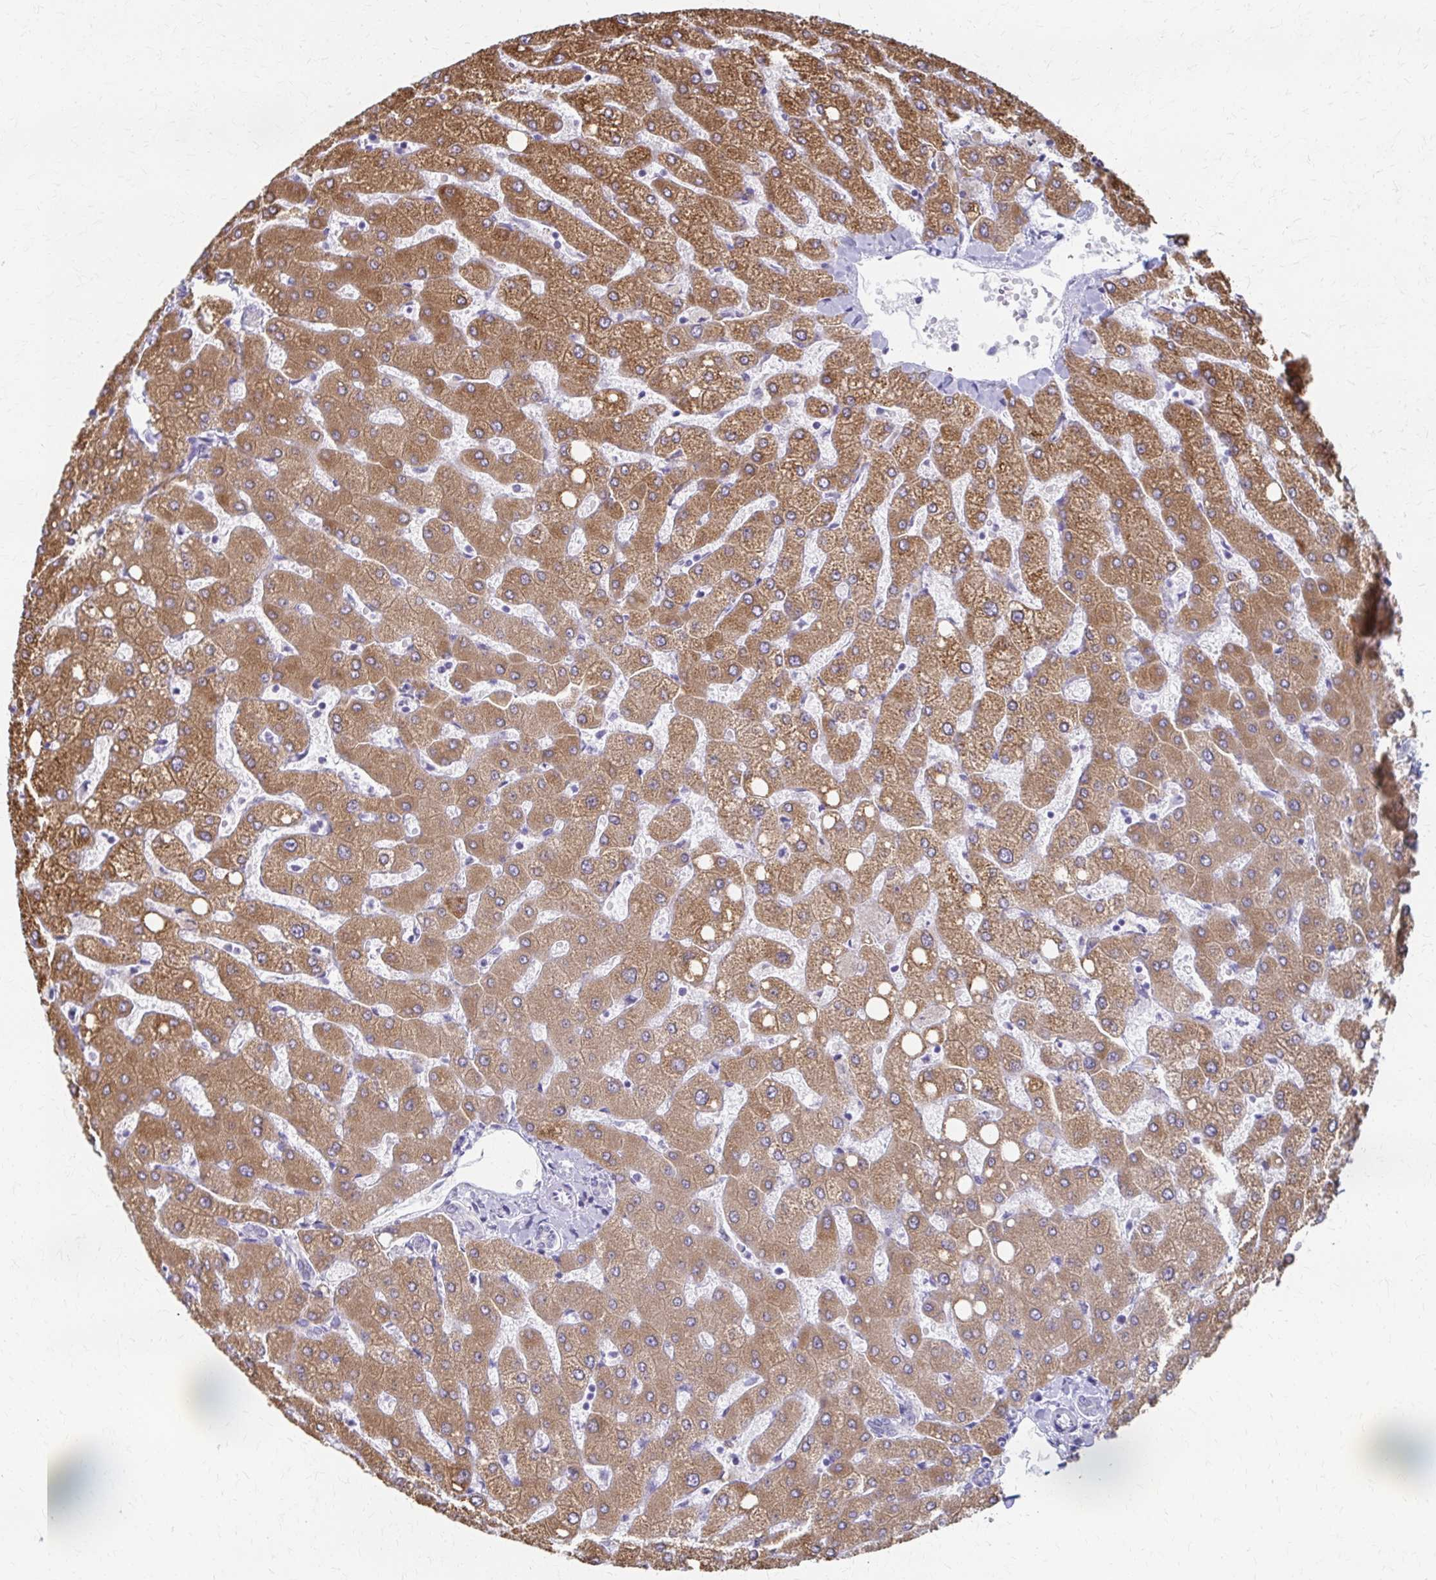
{"staining": {"intensity": "negative", "quantity": "none", "location": "none"}, "tissue": "liver", "cell_type": "Cholangiocytes", "image_type": "normal", "snomed": [{"axis": "morphology", "description": "Normal tissue, NOS"}, {"axis": "topography", "description": "Liver"}], "caption": "DAB (3,3'-diaminobenzidine) immunohistochemical staining of unremarkable liver exhibits no significant positivity in cholangiocytes. (DAB (3,3'-diaminobenzidine) IHC visualized using brightfield microscopy, high magnification).", "gene": "CYB5A", "patient": {"sex": "female", "age": 54}}